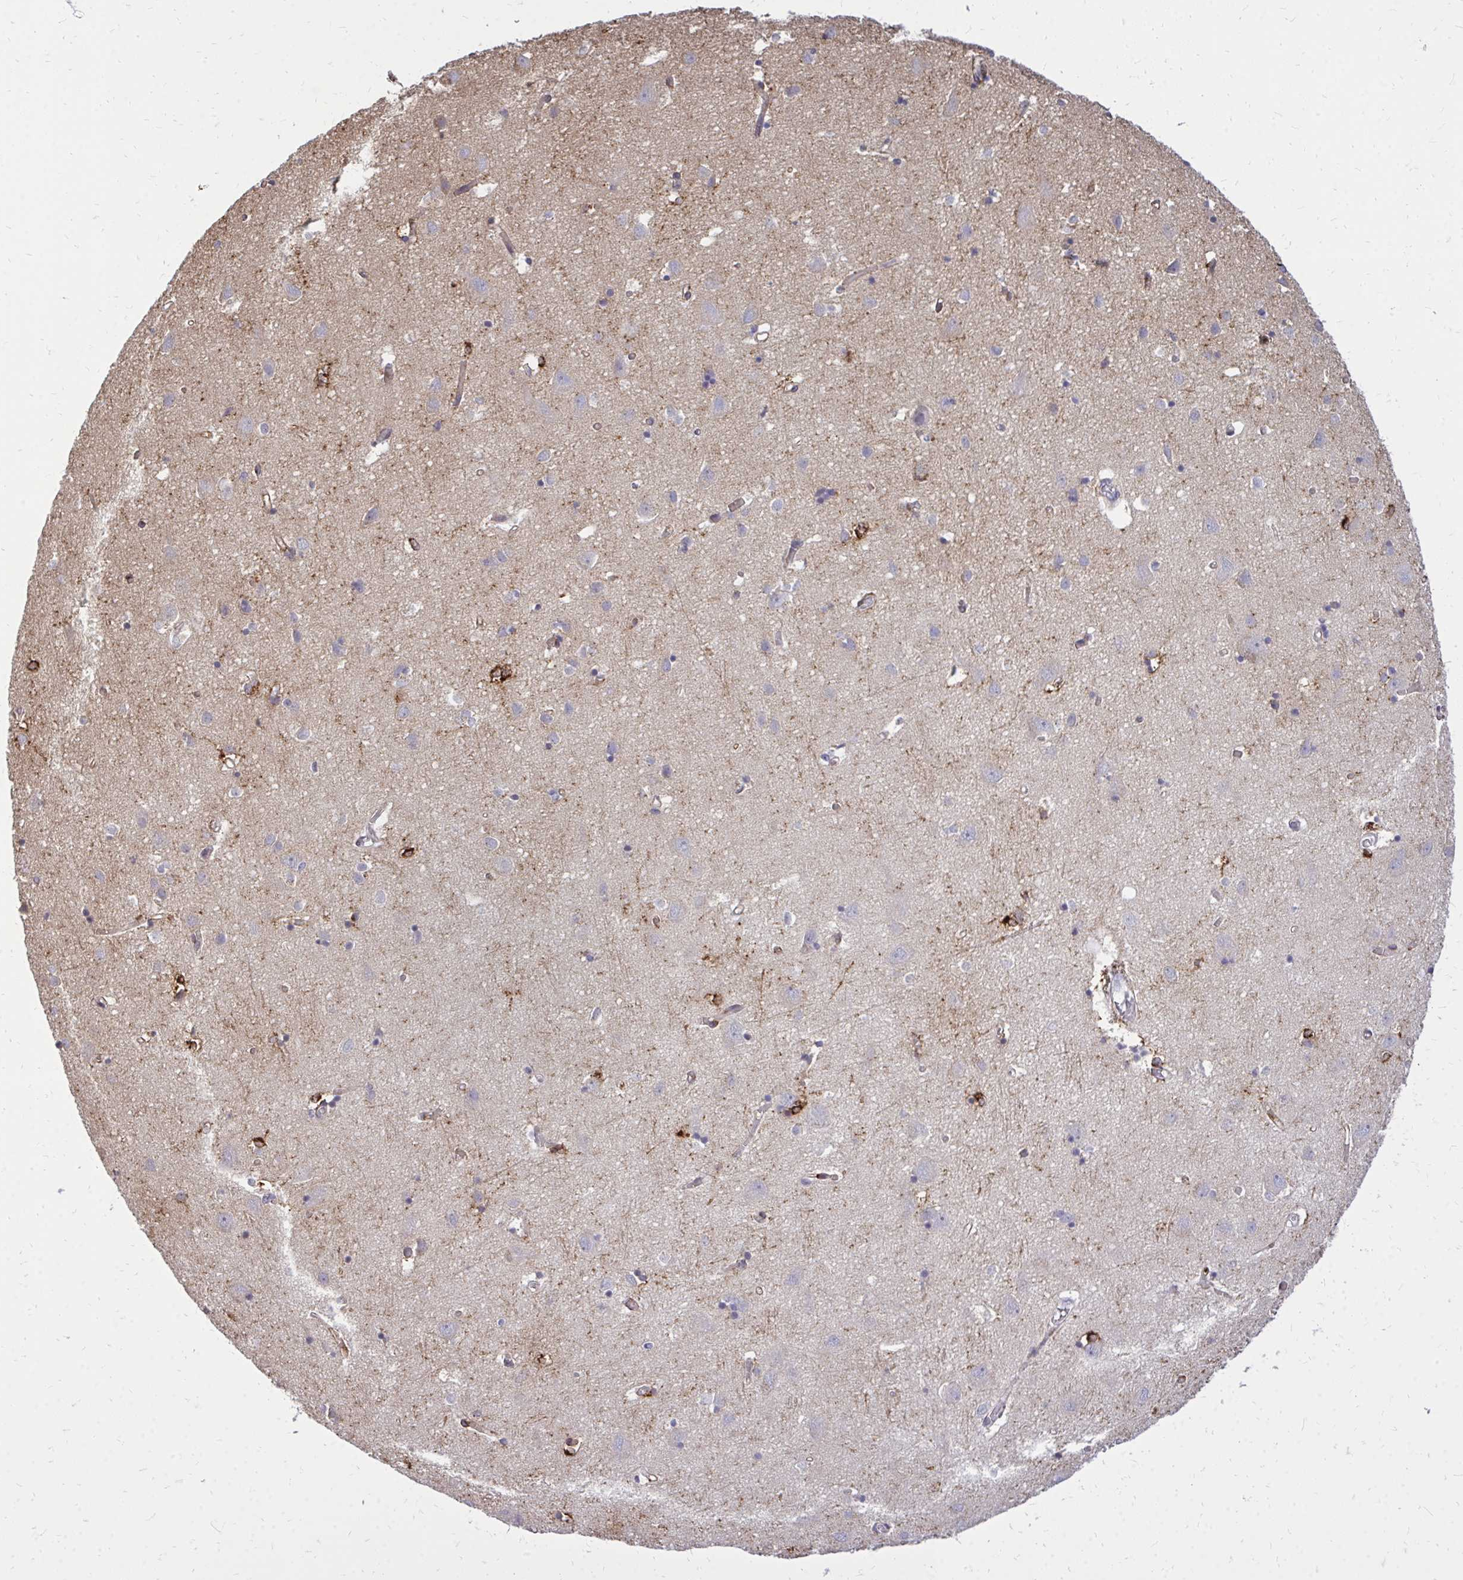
{"staining": {"intensity": "negative", "quantity": "none", "location": "none"}, "tissue": "cerebral cortex", "cell_type": "Endothelial cells", "image_type": "normal", "snomed": [{"axis": "morphology", "description": "Normal tissue, NOS"}, {"axis": "topography", "description": "Cerebral cortex"}], "caption": "Endothelial cells show no significant positivity in benign cerebral cortex. The staining is performed using DAB brown chromogen with nuclei counter-stained in using hematoxylin.", "gene": "MARCKSL1", "patient": {"sex": "male", "age": 70}}